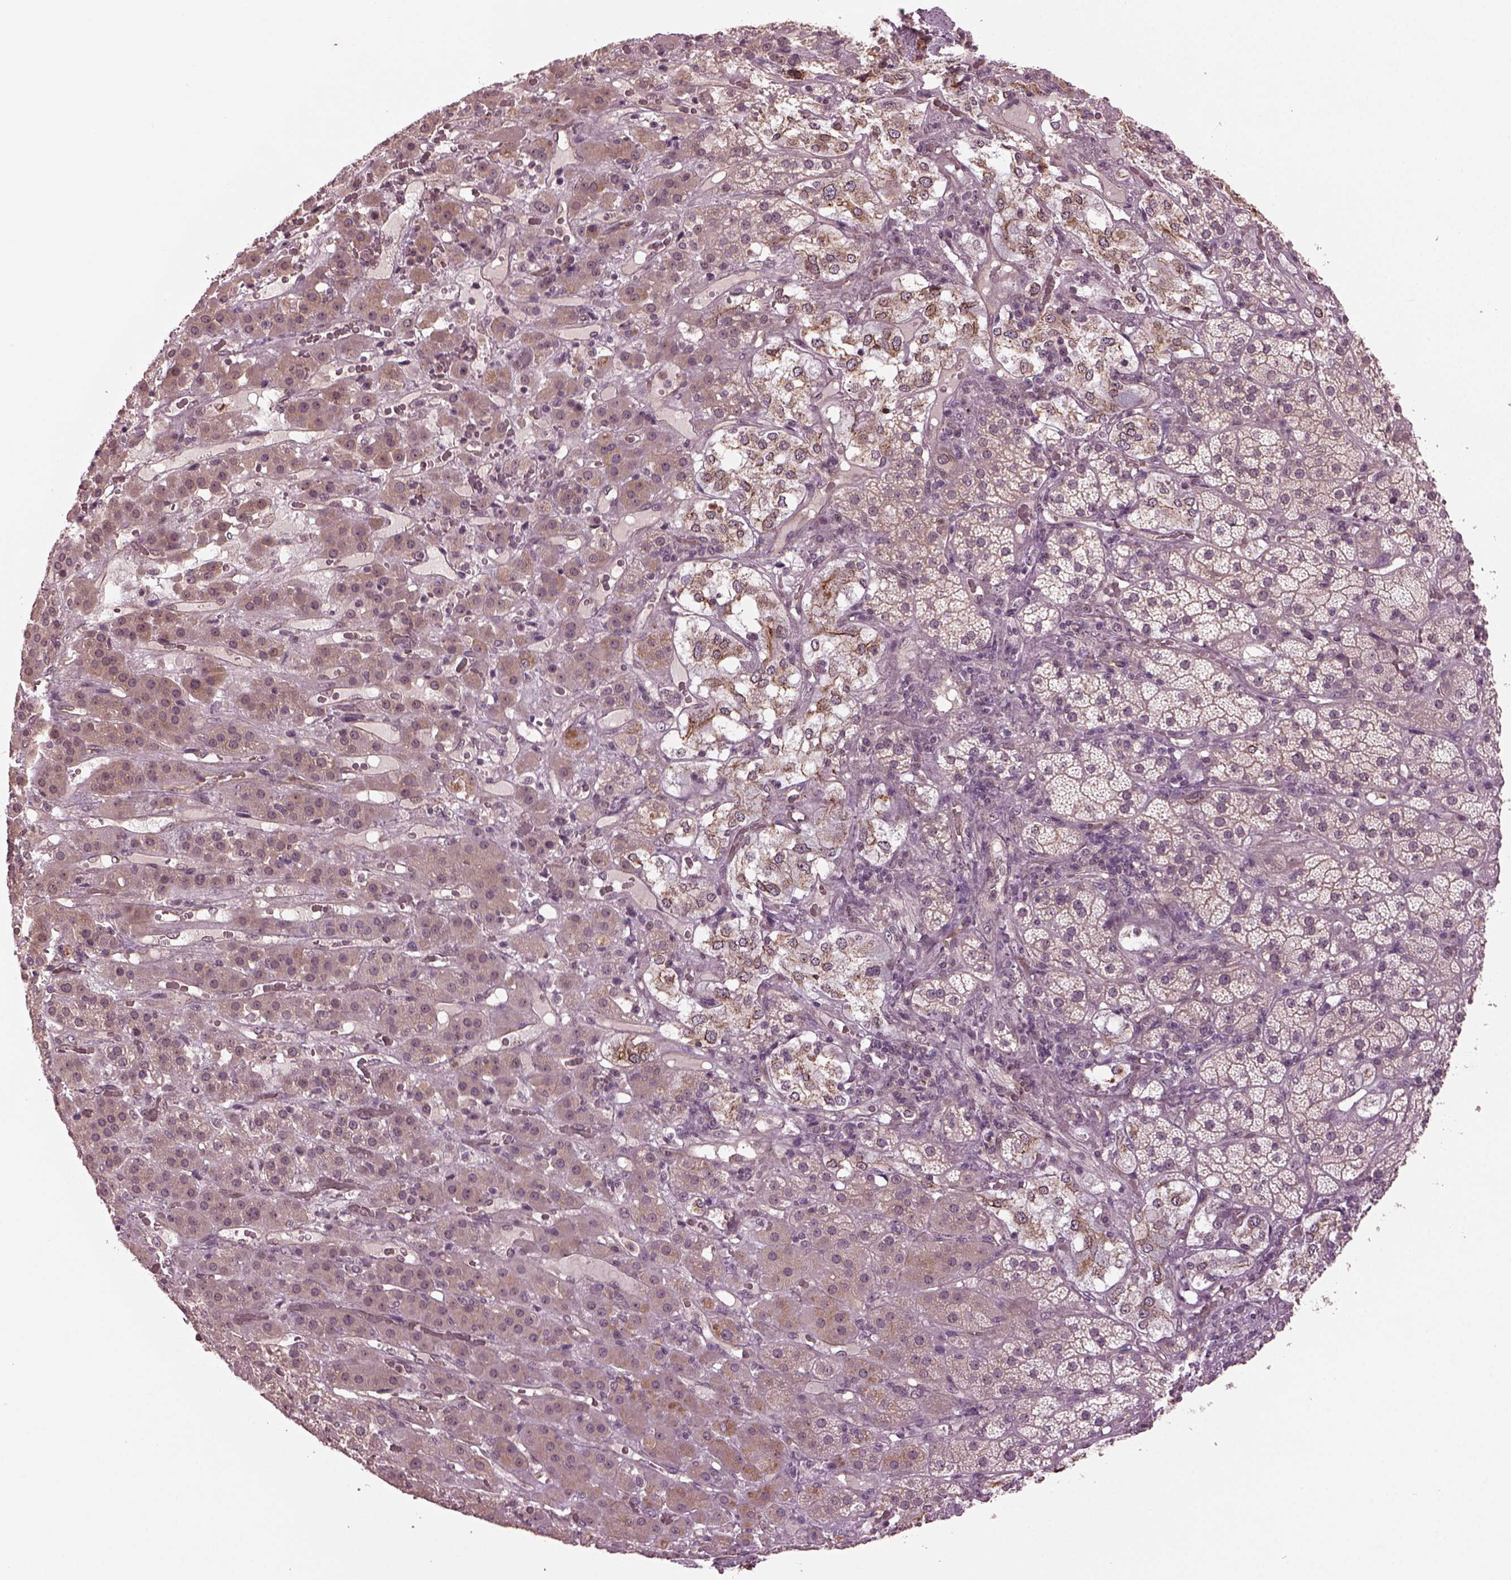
{"staining": {"intensity": "weak", "quantity": "<25%", "location": "cytoplasmic/membranous,nuclear"}, "tissue": "adrenal gland", "cell_type": "Glandular cells", "image_type": "normal", "snomed": [{"axis": "morphology", "description": "Normal tissue, NOS"}, {"axis": "topography", "description": "Adrenal gland"}], "caption": "Glandular cells show no significant protein staining in unremarkable adrenal gland. The staining was performed using DAB (3,3'-diaminobenzidine) to visualize the protein expression in brown, while the nuclei were stained in blue with hematoxylin (Magnification: 20x).", "gene": "GNRH1", "patient": {"sex": "male", "age": 57}}